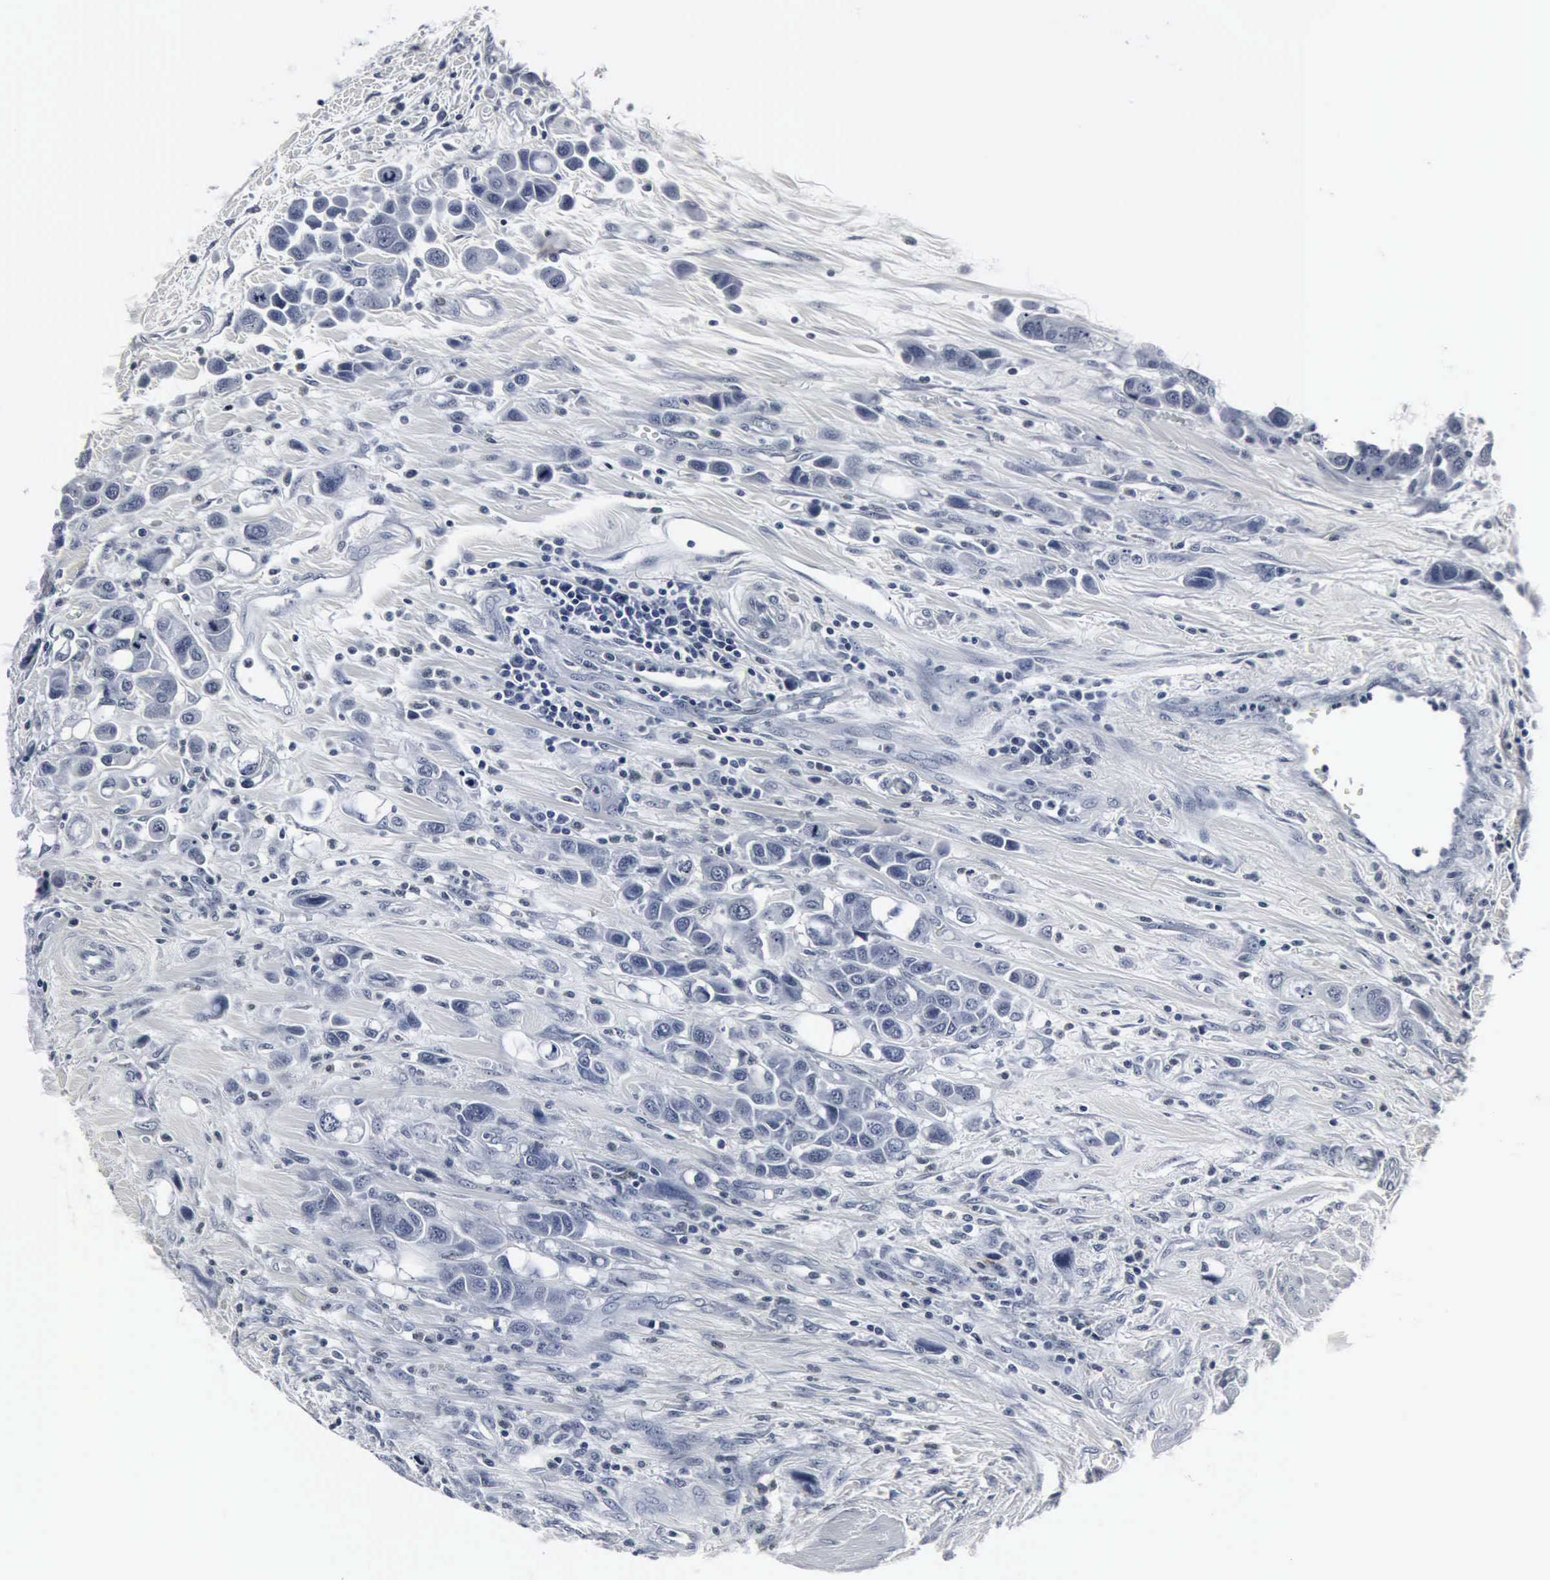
{"staining": {"intensity": "negative", "quantity": "none", "location": "none"}, "tissue": "urothelial cancer", "cell_type": "Tumor cells", "image_type": "cancer", "snomed": [{"axis": "morphology", "description": "Urothelial carcinoma, High grade"}, {"axis": "topography", "description": "Urinary bladder"}], "caption": "A histopathology image of urothelial carcinoma (high-grade) stained for a protein shows no brown staining in tumor cells.", "gene": "SNAP25", "patient": {"sex": "male", "age": 50}}